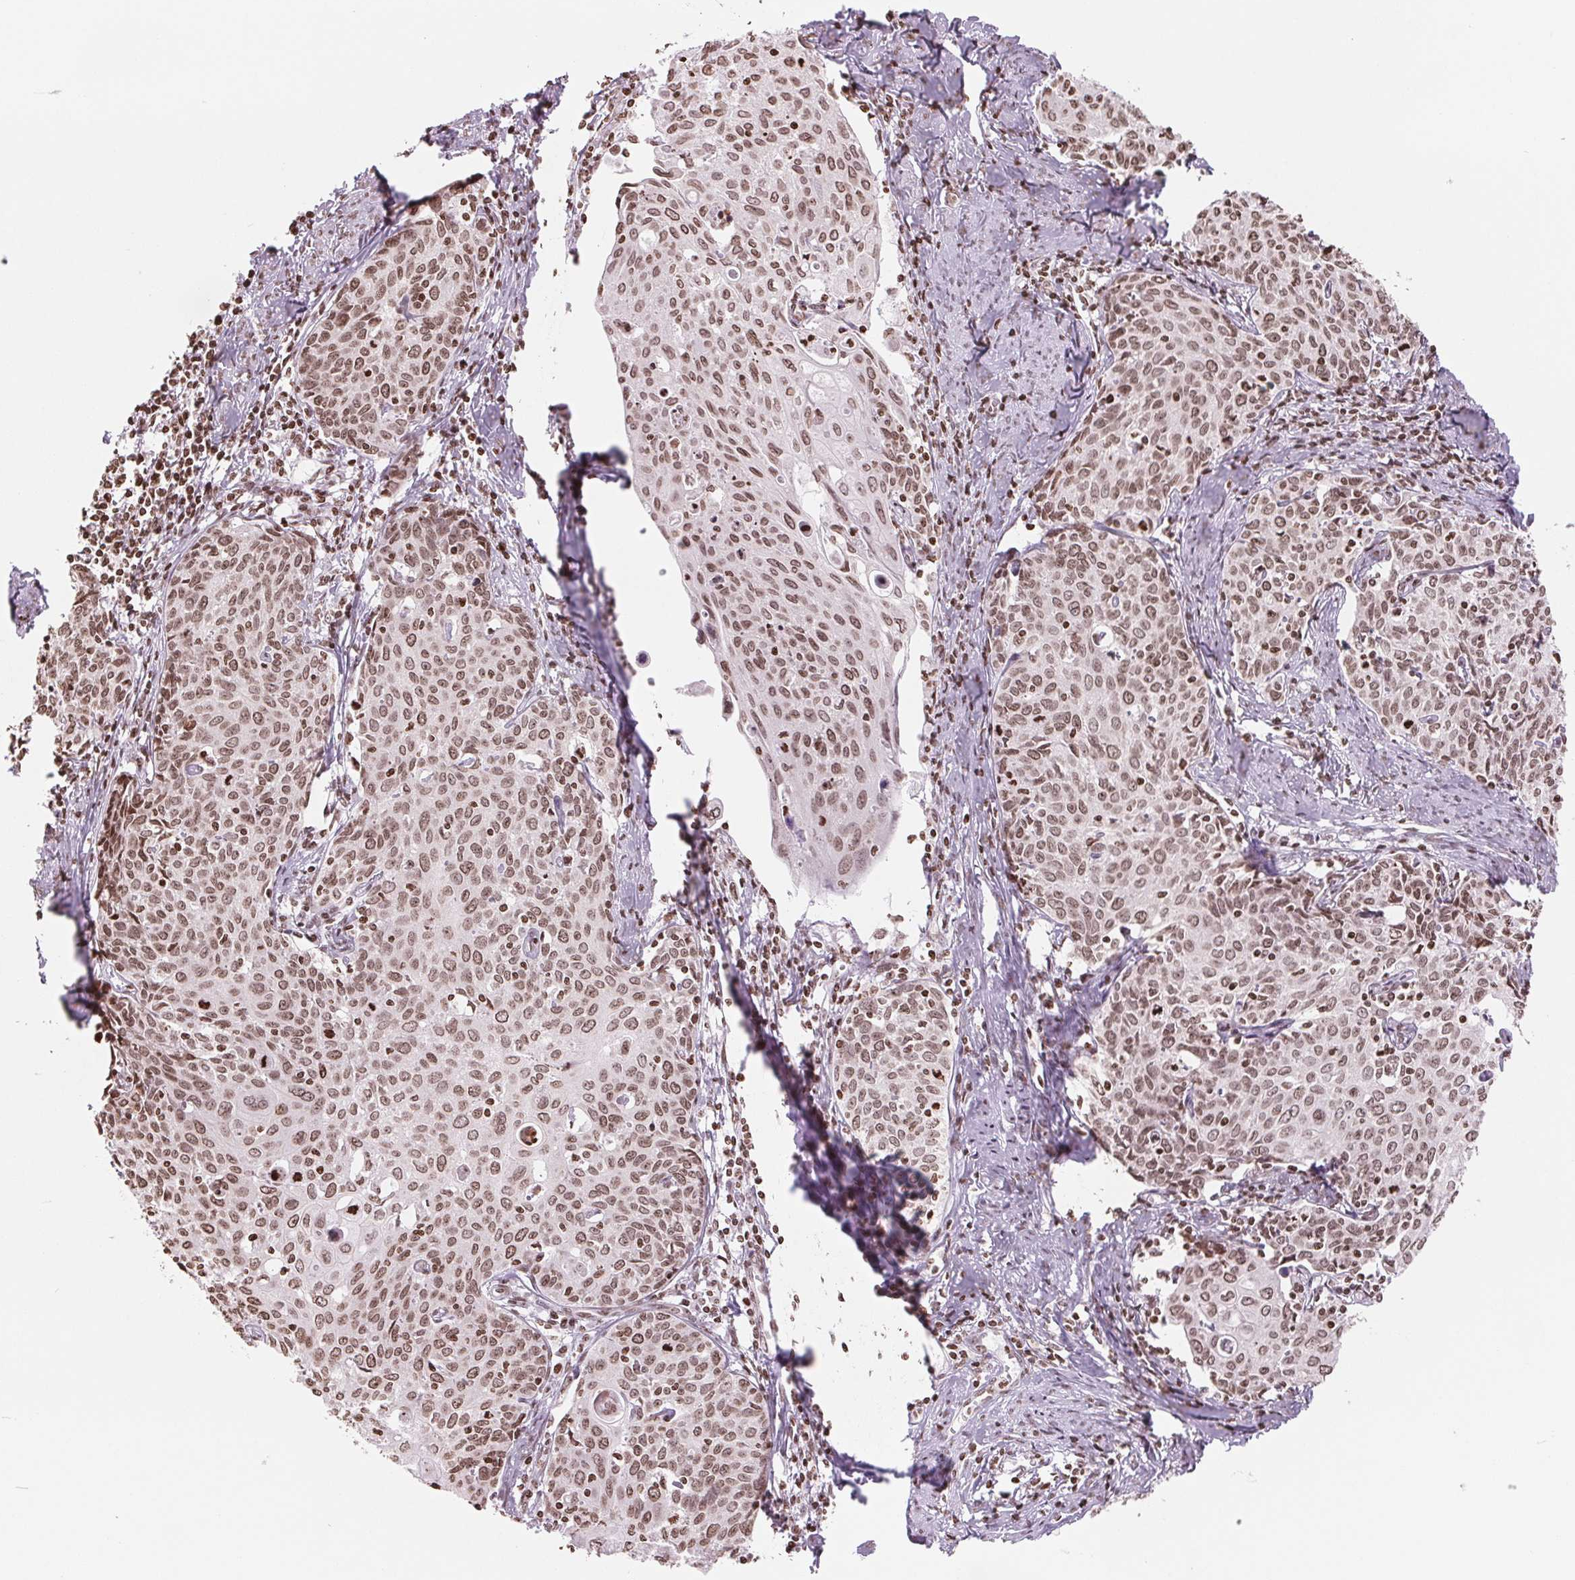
{"staining": {"intensity": "moderate", "quantity": ">75%", "location": "cytoplasmic/membranous,nuclear"}, "tissue": "cervical cancer", "cell_type": "Tumor cells", "image_type": "cancer", "snomed": [{"axis": "morphology", "description": "Squamous cell carcinoma, NOS"}, {"axis": "topography", "description": "Cervix"}], "caption": "Cervical cancer (squamous cell carcinoma) tissue demonstrates moderate cytoplasmic/membranous and nuclear staining in approximately >75% of tumor cells, visualized by immunohistochemistry.", "gene": "SMIM12", "patient": {"sex": "female", "age": 62}}